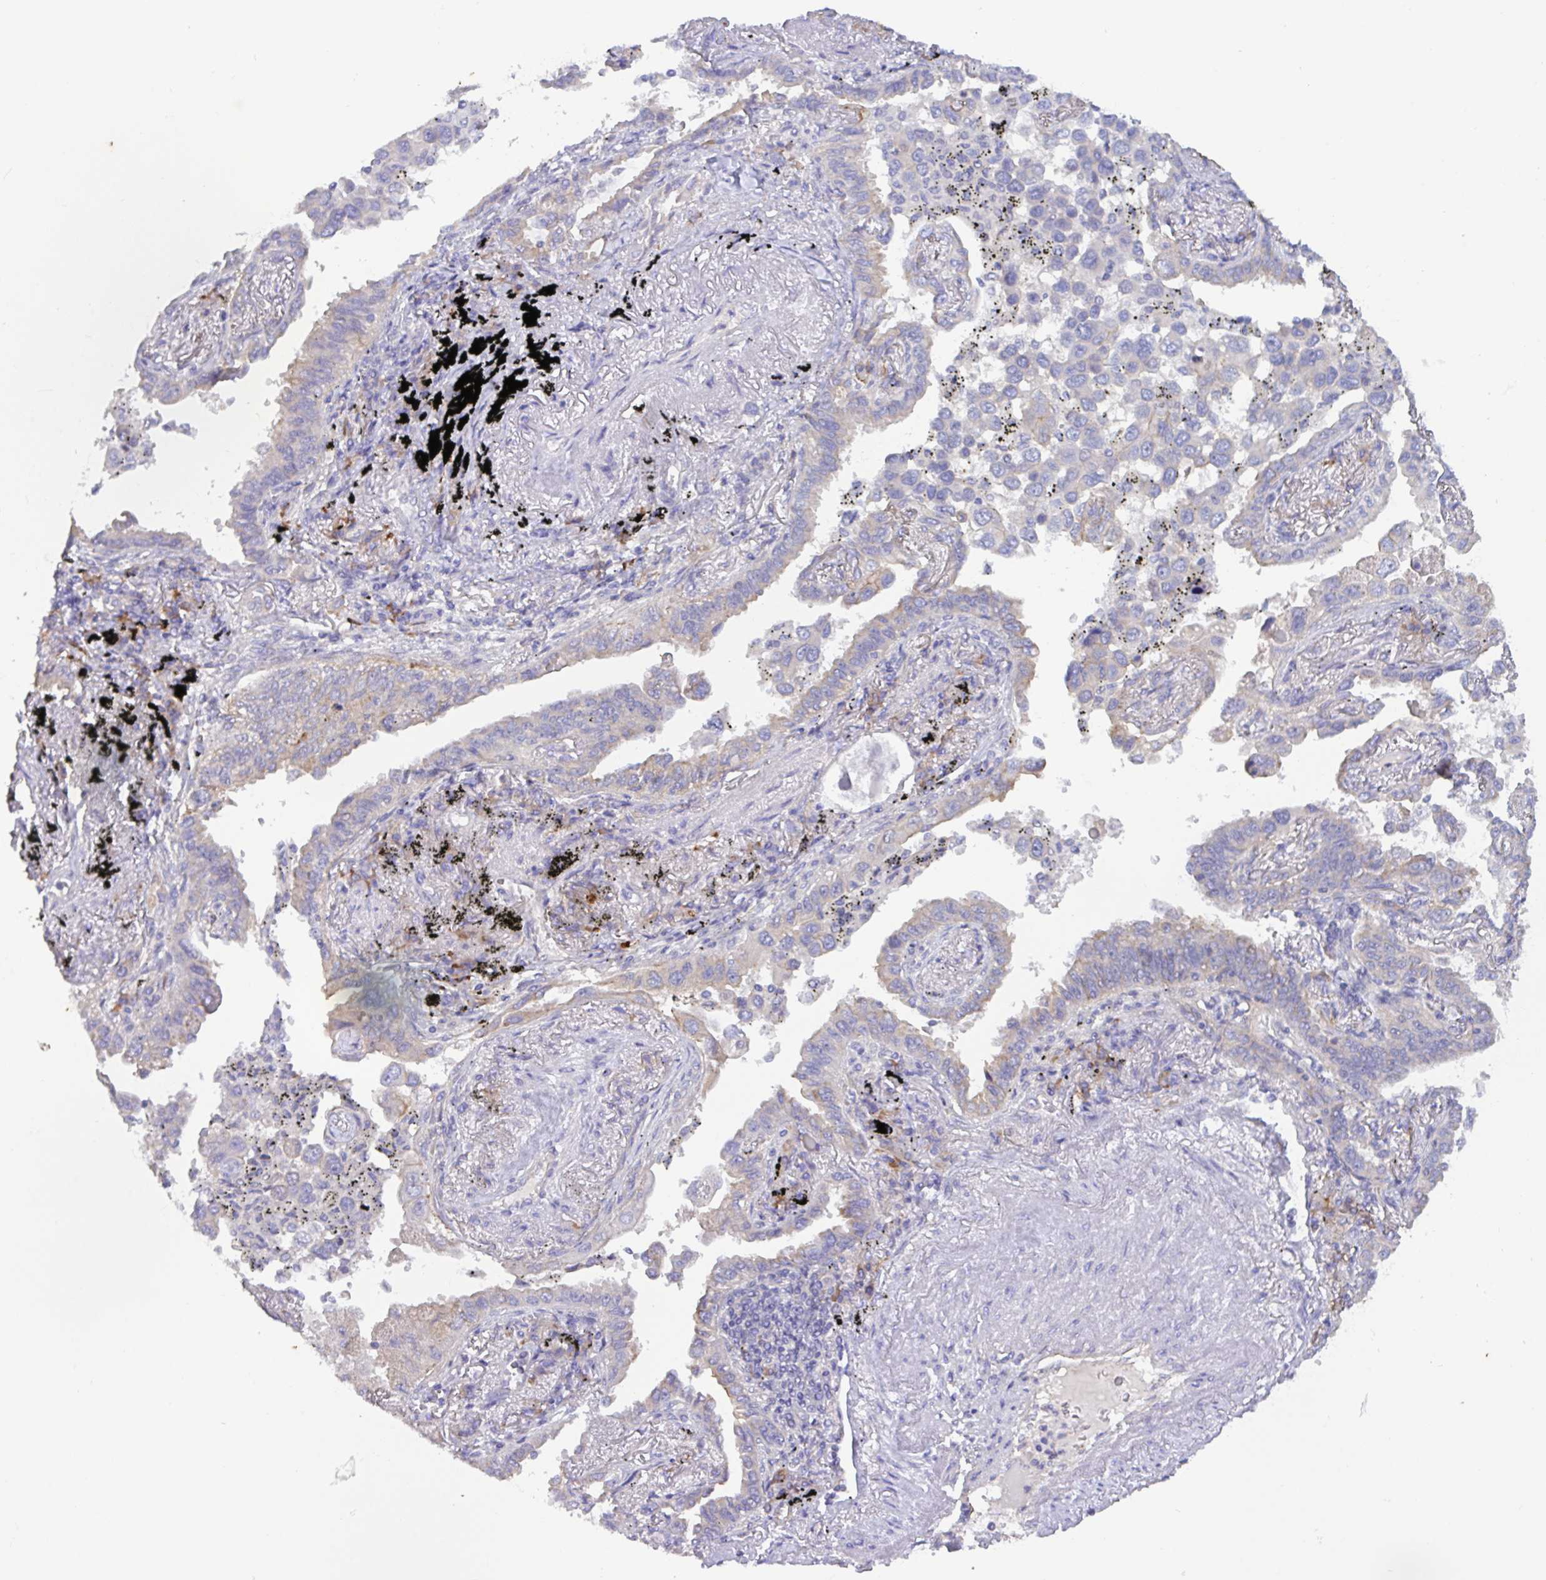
{"staining": {"intensity": "weak", "quantity": "<25%", "location": "cytoplasmic/membranous"}, "tissue": "lung cancer", "cell_type": "Tumor cells", "image_type": "cancer", "snomed": [{"axis": "morphology", "description": "Adenocarcinoma, NOS"}, {"axis": "topography", "description": "Lung"}], "caption": "Image shows no protein staining in tumor cells of lung adenocarcinoma tissue.", "gene": "SLC66A1", "patient": {"sex": "male", "age": 67}}